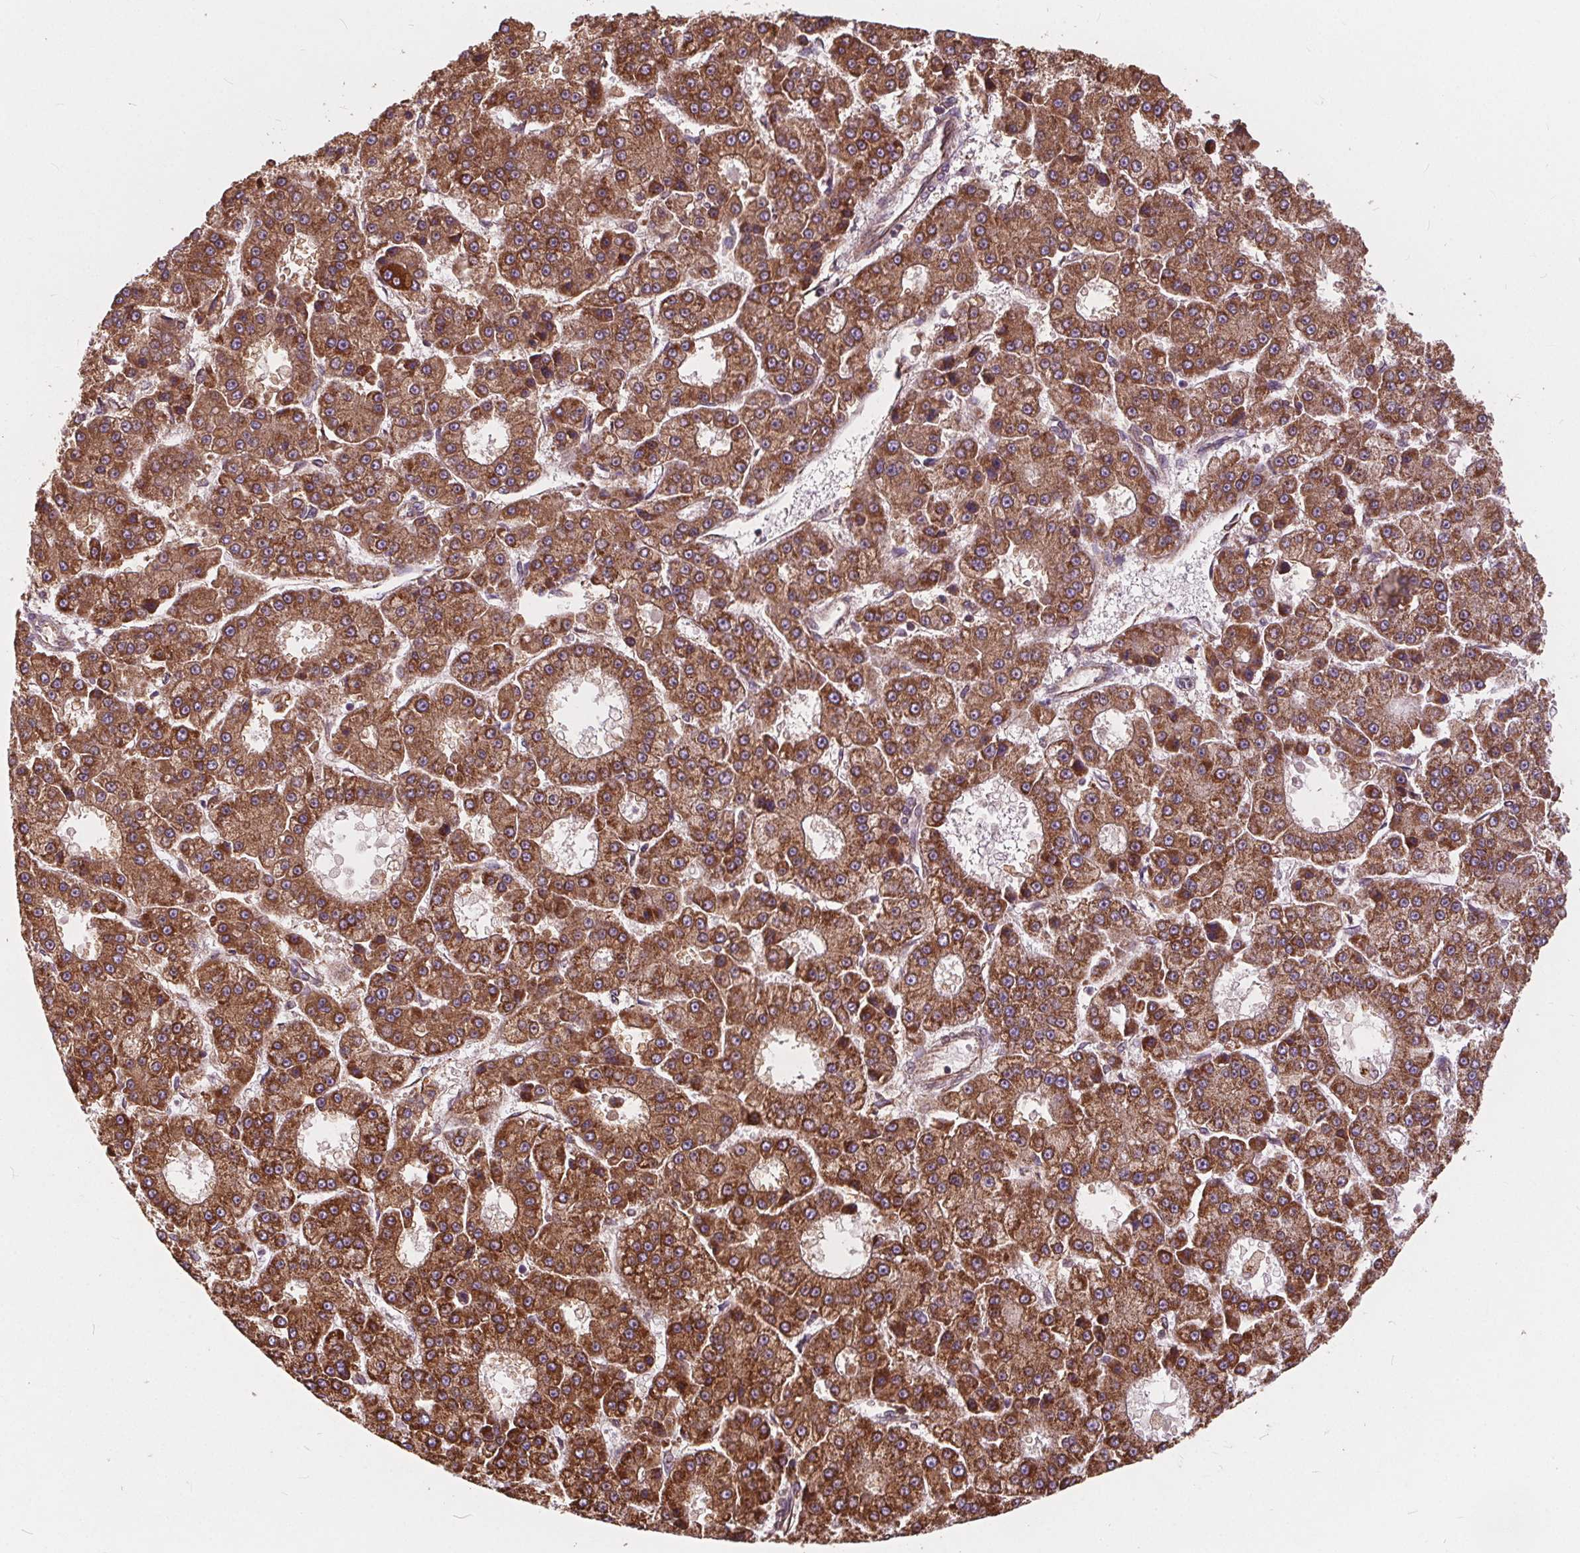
{"staining": {"intensity": "strong", "quantity": ">75%", "location": "cytoplasmic/membranous"}, "tissue": "liver cancer", "cell_type": "Tumor cells", "image_type": "cancer", "snomed": [{"axis": "morphology", "description": "Carcinoma, Hepatocellular, NOS"}, {"axis": "topography", "description": "Liver"}], "caption": "About >75% of tumor cells in liver hepatocellular carcinoma exhibit strong cytoplasmic/membranous protein expression as visualized by brown immunohistochemical staining.", "gene": "PLSCR3", "patient": {"sex": "male", "age": 70}}